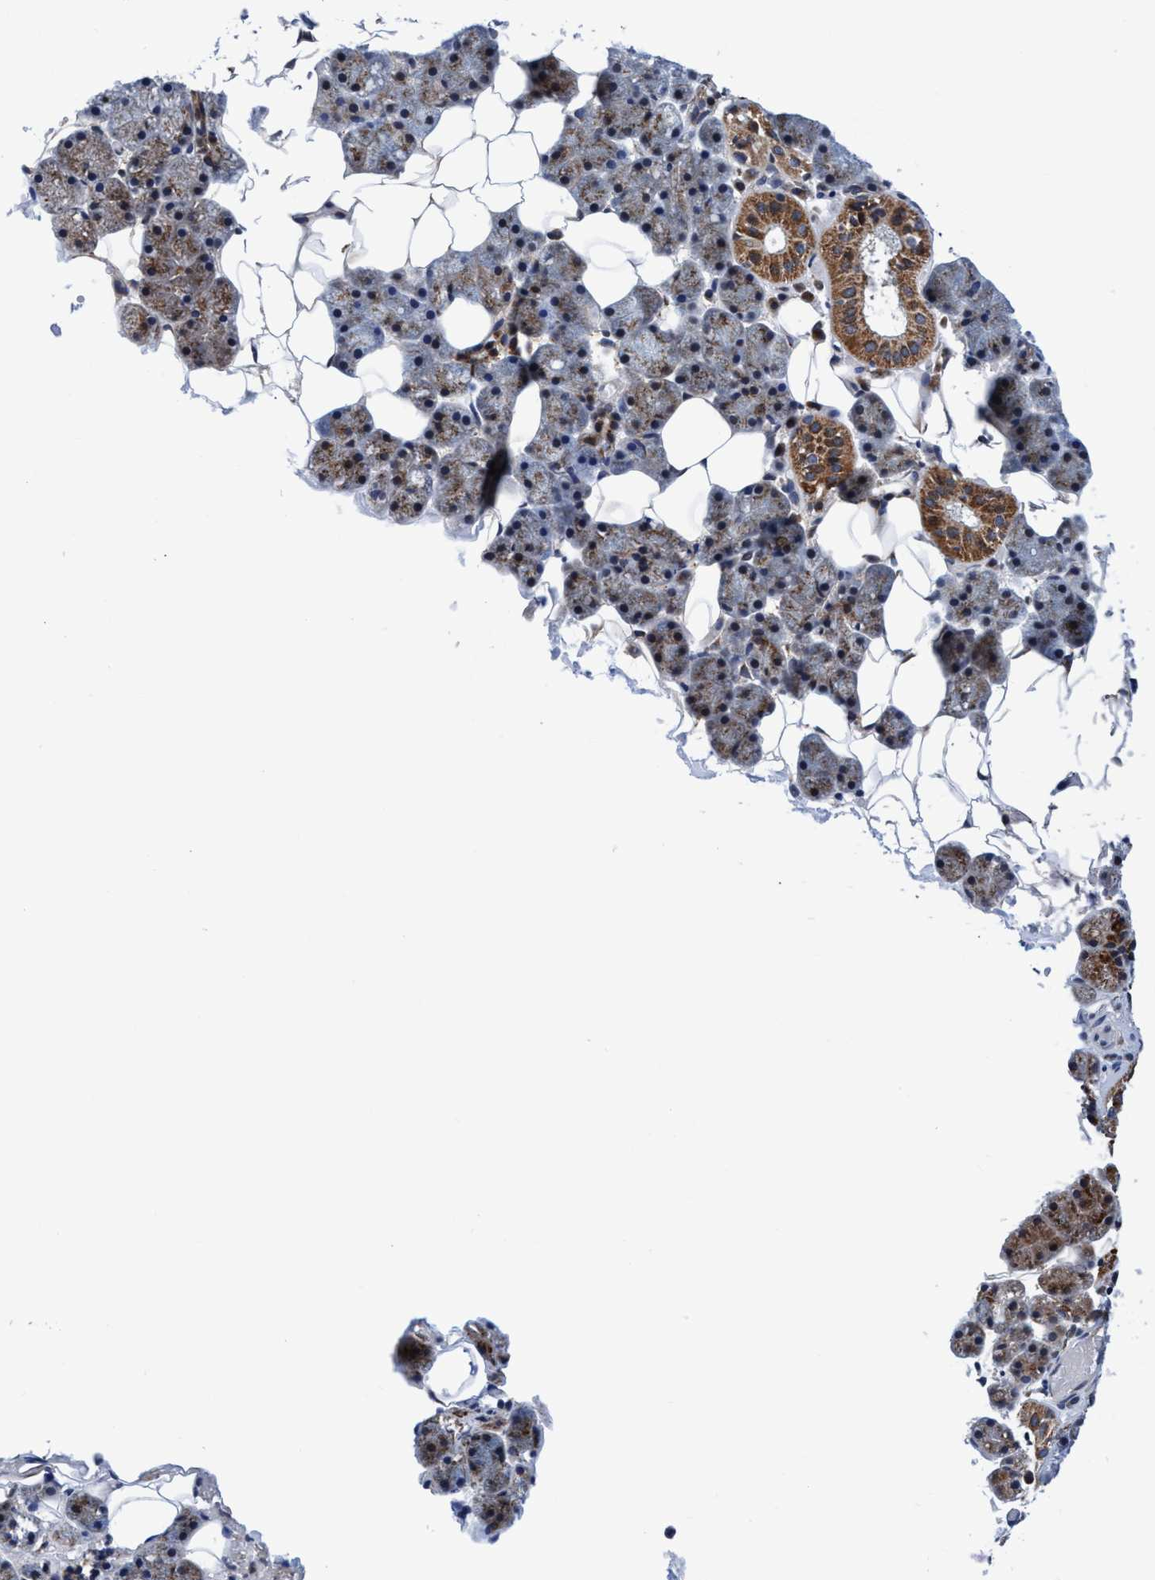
{"staining": {"intensity": "moderate", "quantity": "25%-75%", "location": "cytoplasmic/membranous"}, "tissue": "salivary gland", "cell_type": "Glandular cells", "image_type": "normal", "snomed": [{"axis": "morphology", "description": "Normal tissue, NOS"}, {"axis": "topography", "description": "Salivary gland"}], "caption": "Immunohistochemistry micrograph of unremarkable salivary gland: salivary gland stained using immunohistochemistry (IHC) demonstrates medium levels of moderate protein expression localized specifically in the cytoplasmic/membranous of glandular cells, appearing as a cytoplasmic/membranous brown color.", "gene": "AGAP2", "patient": {"sex": "female", "age": 33}}